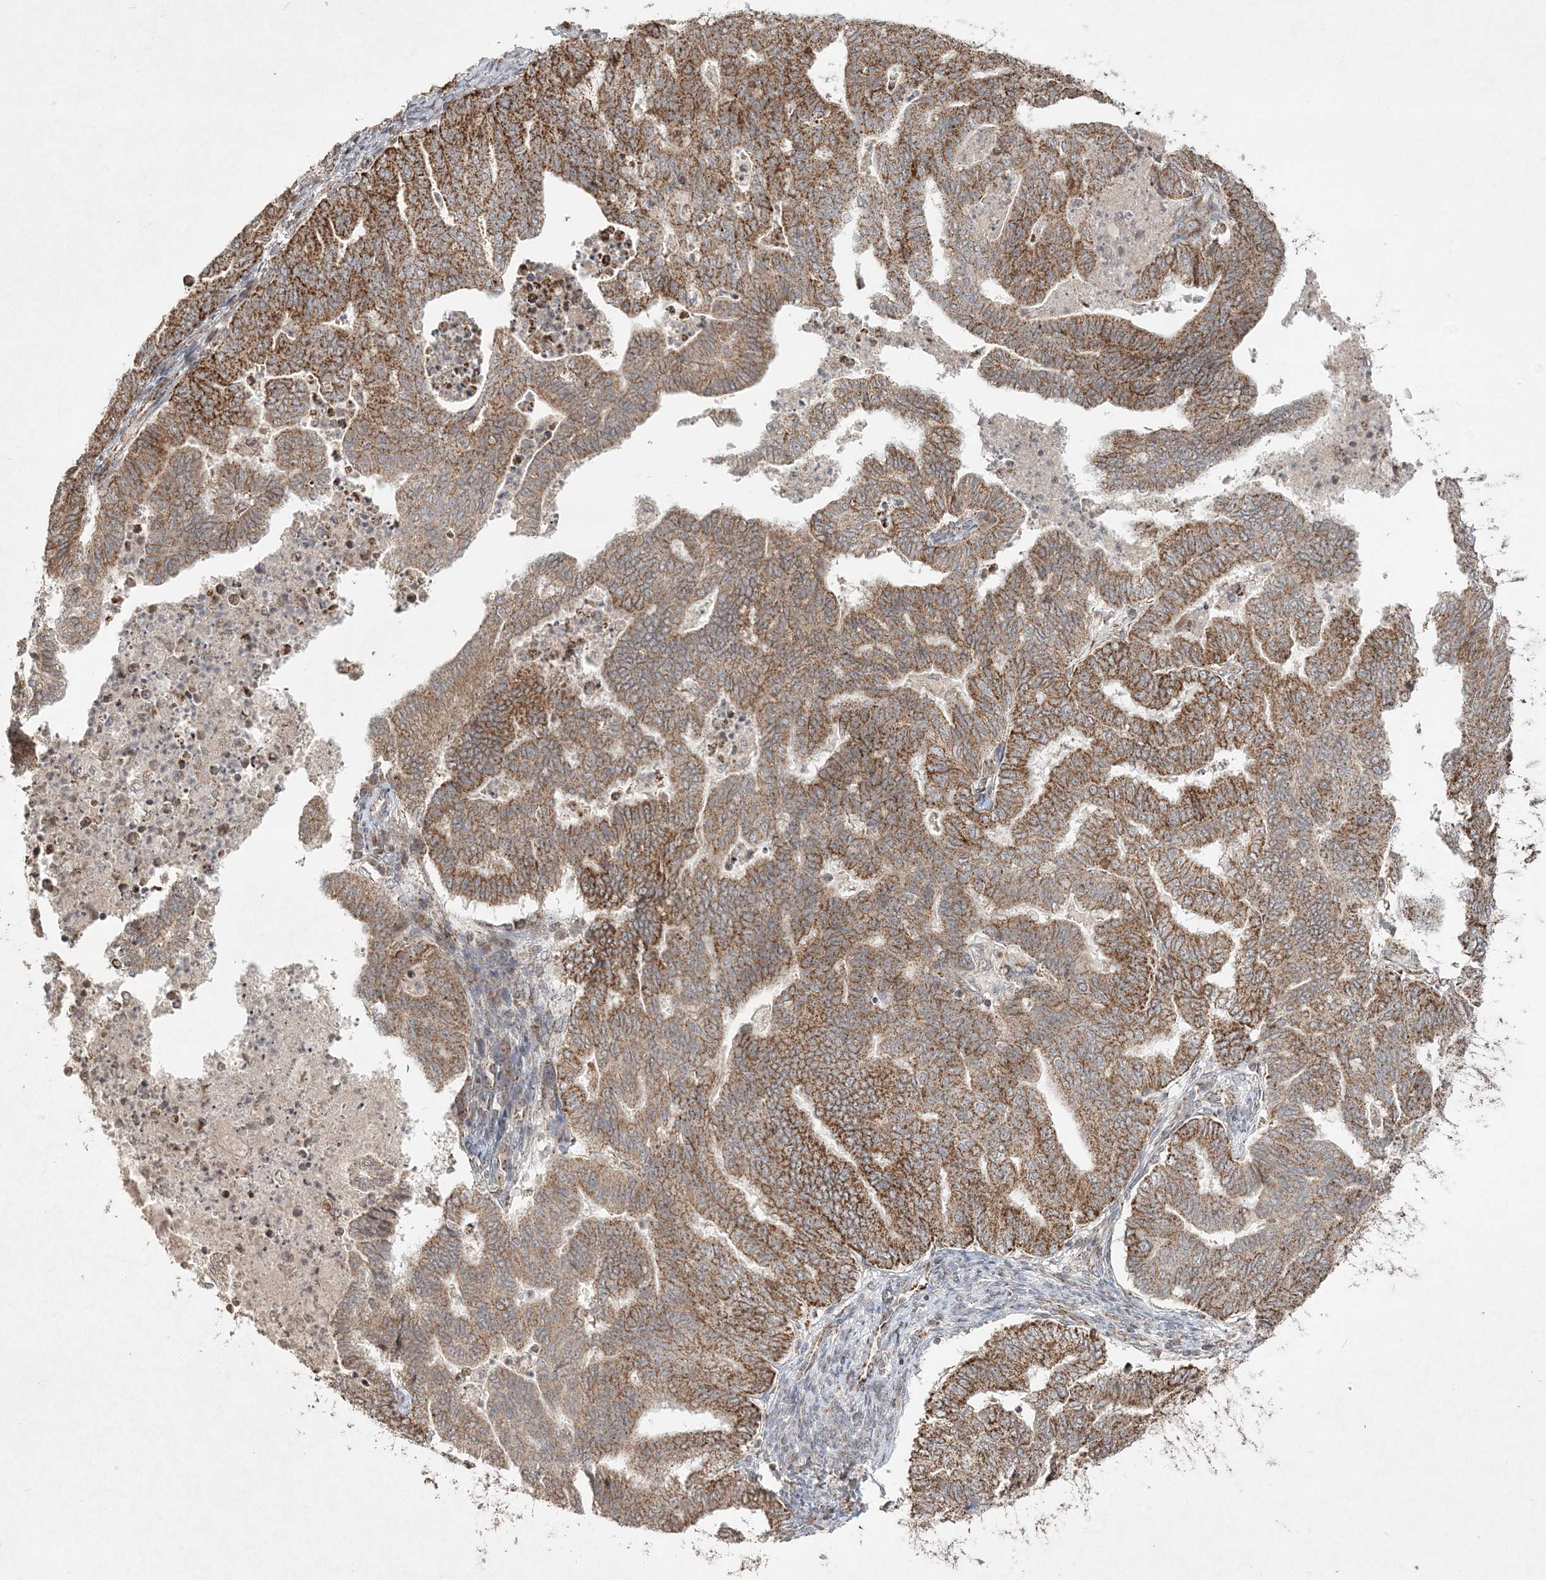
{"staining": {"intensity": "strong", "quantity": "25%-75%", "location": "cytoplasmic/membranous"}, "tissue": "endometrial cancer", "cell_type": "Tumor cells", "image_type": "cancer", "snomed": [{"axis": "morphology", "description": "Adenocarcinoma, NOS"}, {"axis": "topography", "description": "Endometrium"}], "caption": "Human endometrial cancer stained with a protein marker shows strong staining in tumor cells.", "gene": "LRPPRC", "patient": {"sex": "female", "age": 79}}